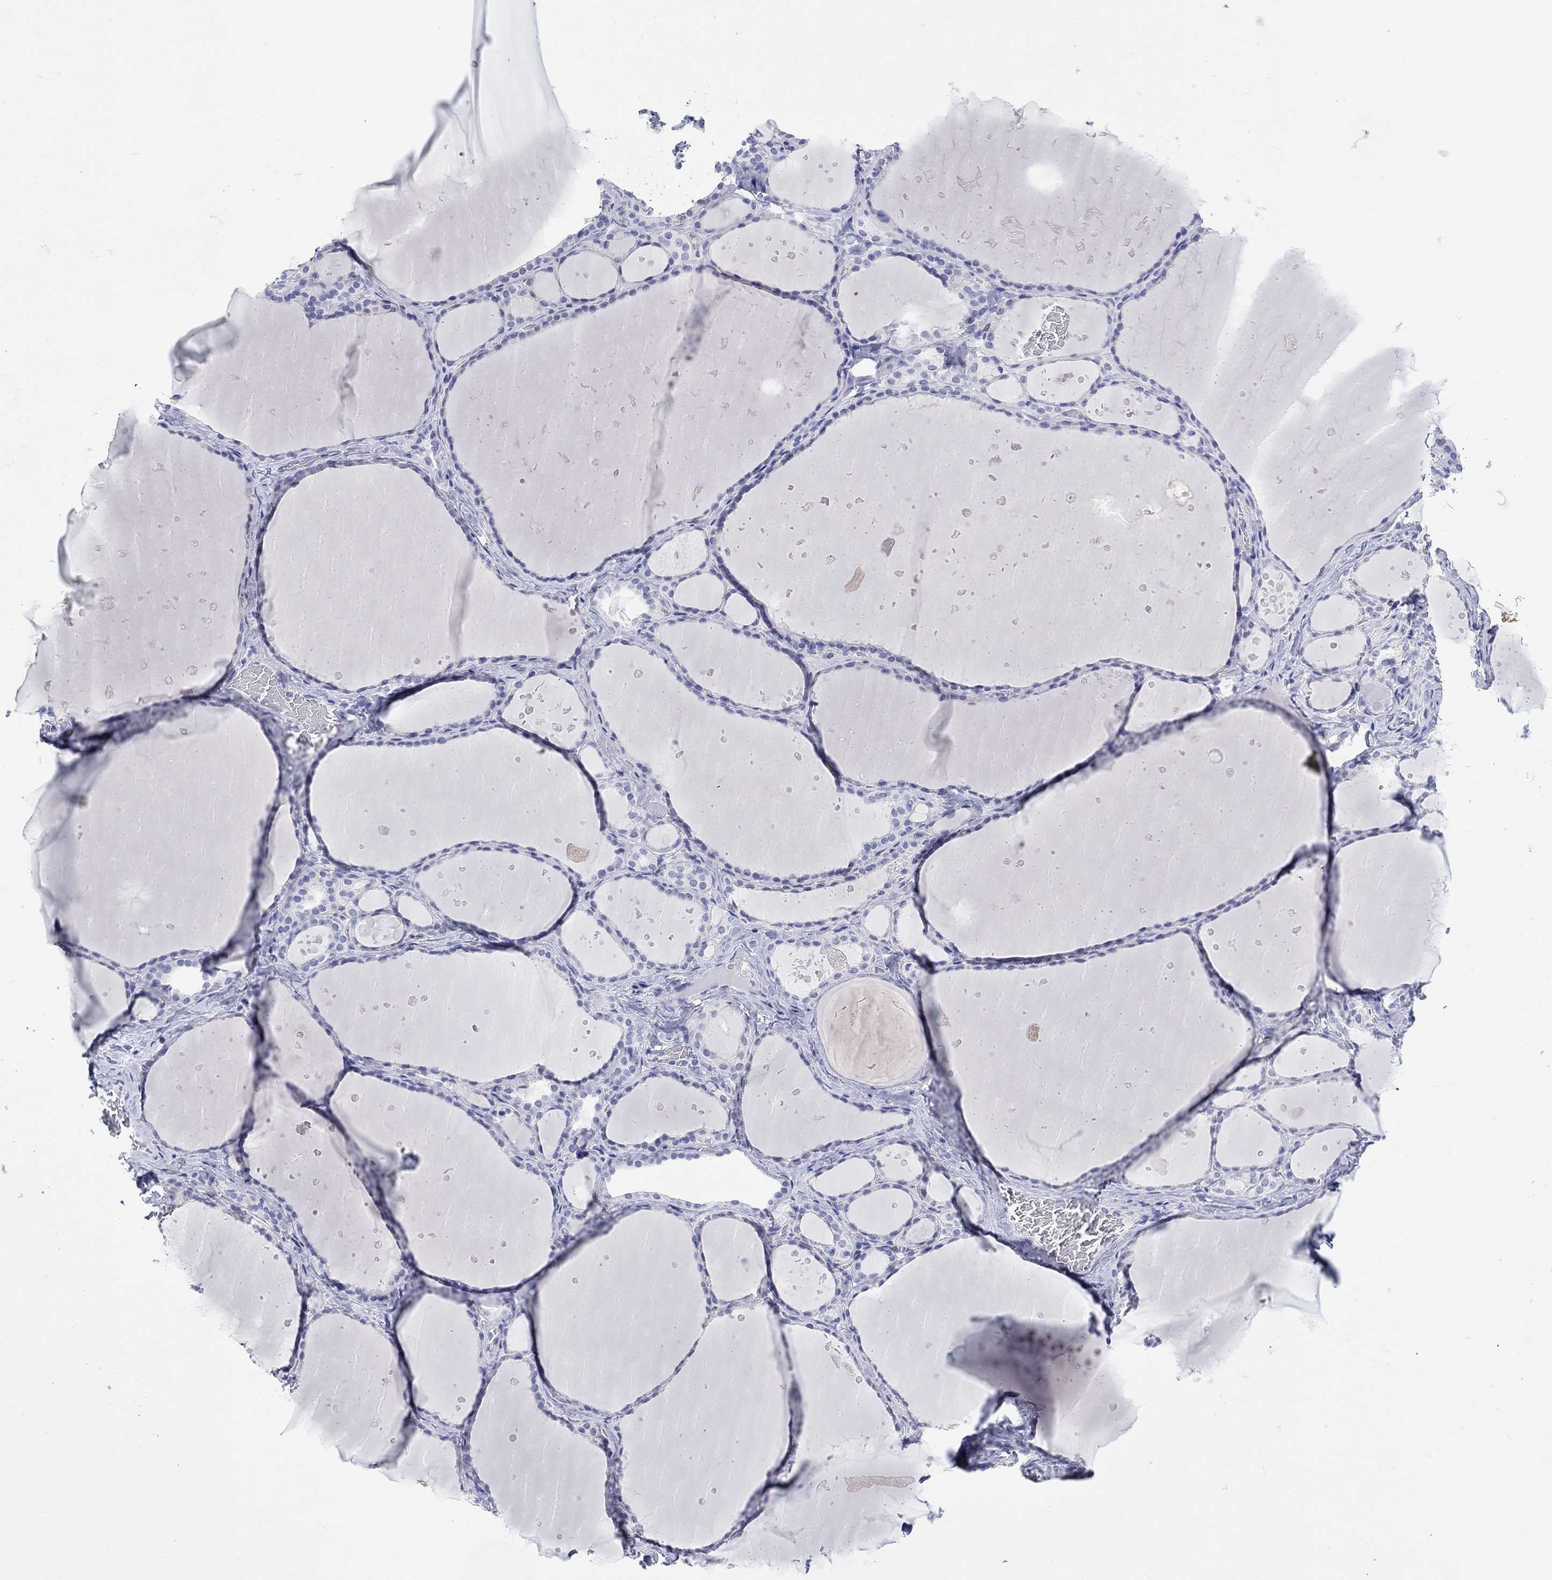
{"staining": {"intensity": "negative", "quantity": "none", "location": "none"}, "tissue": "thyroid gland", "cell_type": "Glandular cells", "image_type": "normal", "snomed": [{"axis": "morphology", "description": "Normal tissue, NOS"}, {"axis": "topography", "description": "Thyroid gland"}], "caption": "DAB immunohistochemical staining of normal thyroid gland exhibits no significant expression in glandular cells.", "gene": "MSI1", "patient": {"sex": "male", "age": 63}}